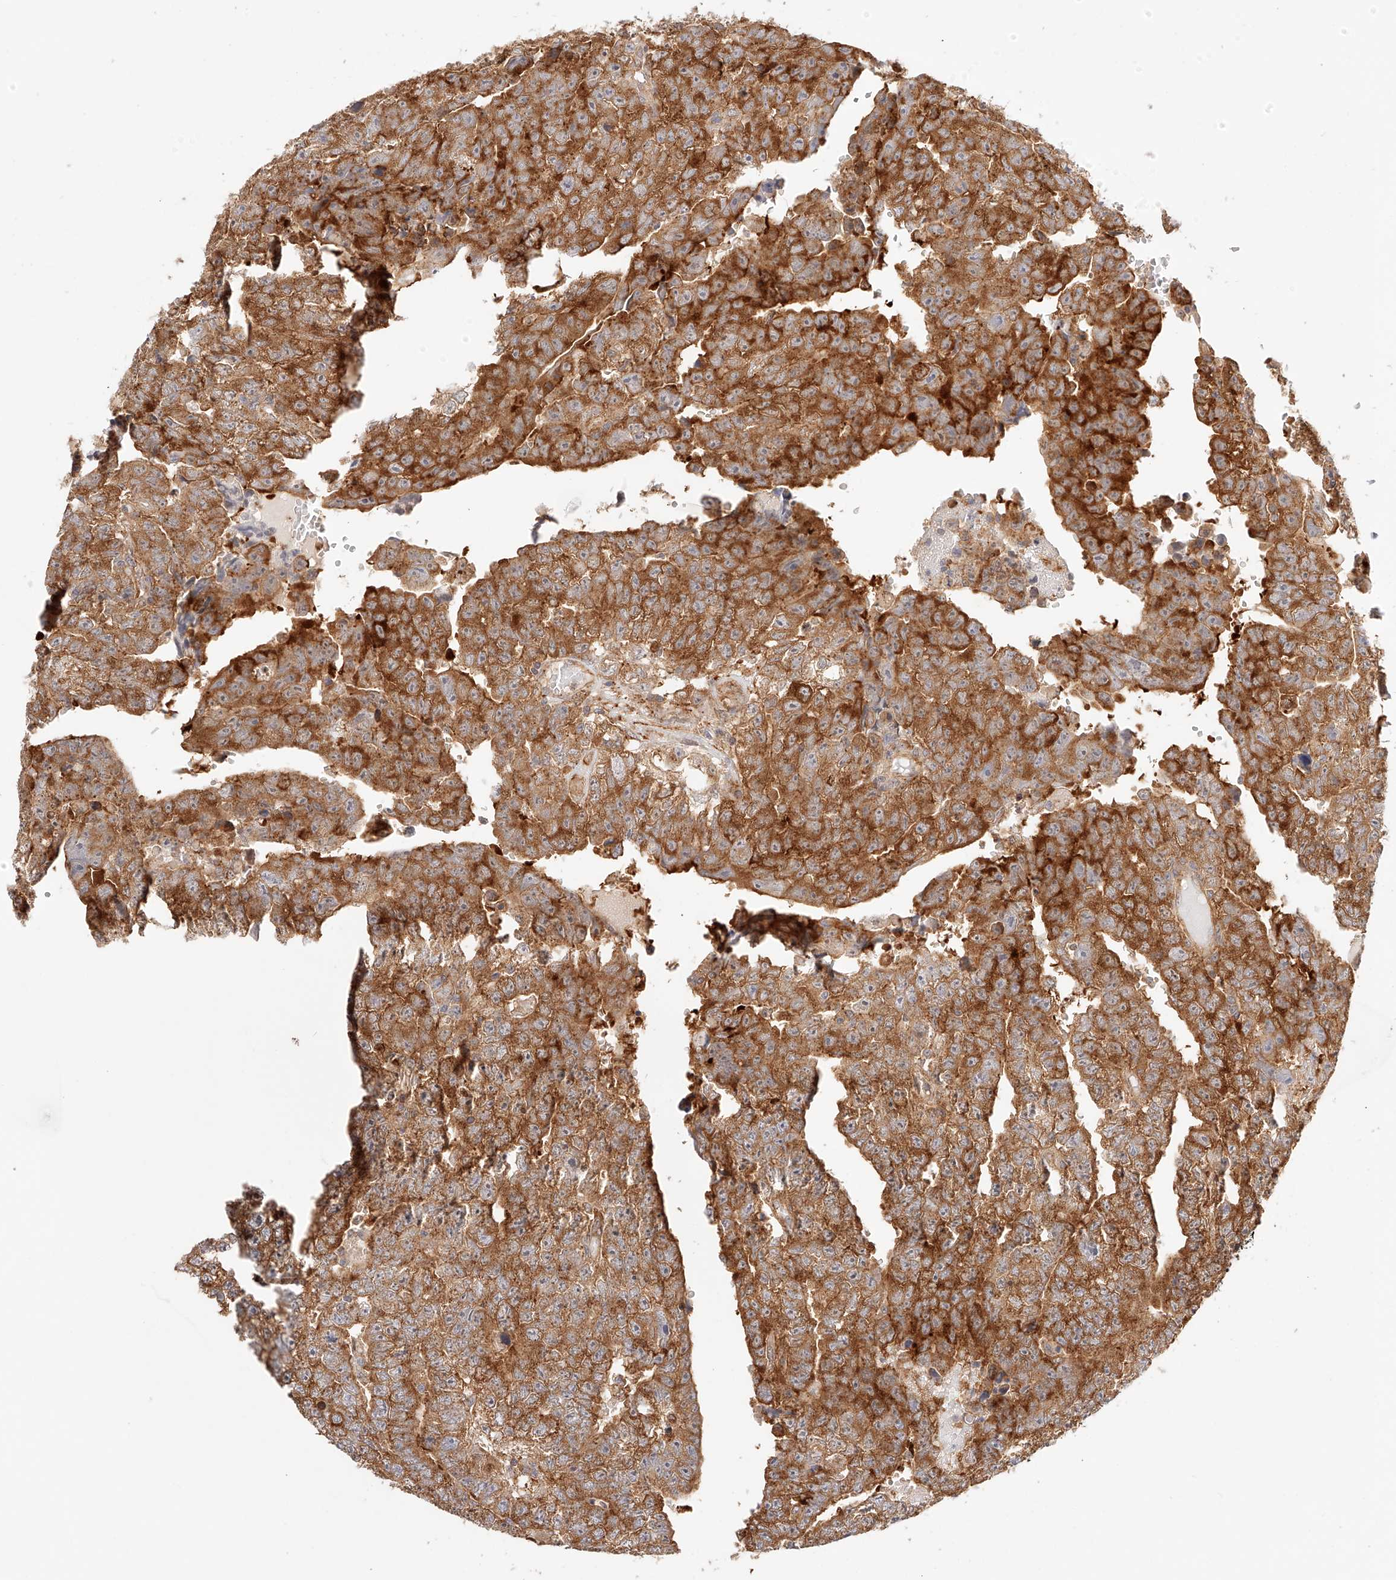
{"staining": {"intensity": "strong", "quantity": ">75%", "location": "cytoplasmic/membranous"}, "tissue": "testis cancer", "cell_type": "Tumor cells", "image_type": "cancer", "snomed": [{"axis": "morphology", "description": "Carcinoma, Embryonal, NOS"}, {"axis": "topography", "description": "Testis"}], "caption": "Testis cancer stained with a brown dye reveals strong cytoplasmic/membranous positive staining in approximately >75% of tumor cells.", "gene": "SYNC", "patient": {"sex": "male", "age": 25}}